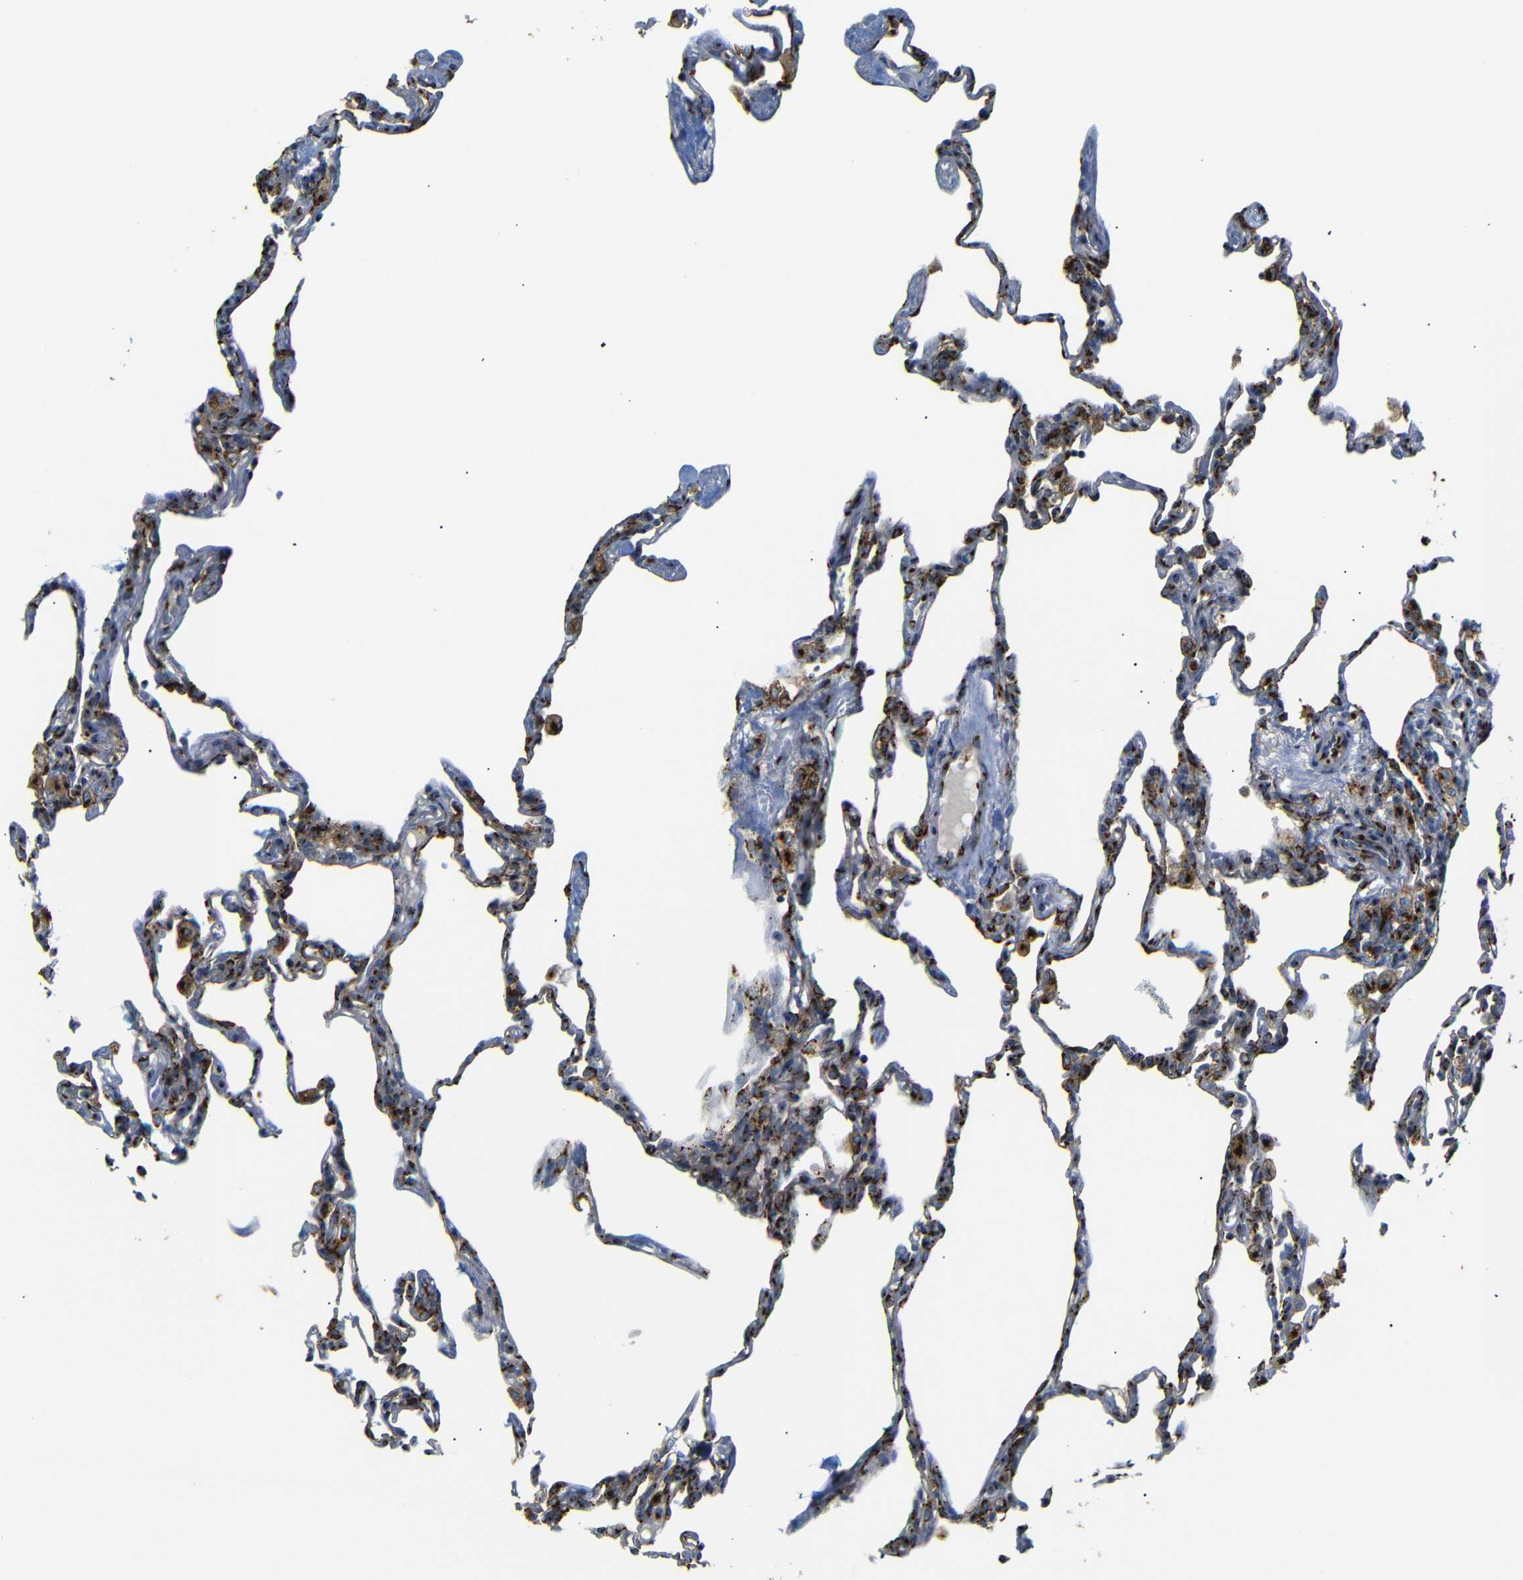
{"staining": {"intensity": "strong", "quantity": ">75%", "location": "cytoplasmic/membranous"}, "tissue": "lung", "cell_type": "Alveolar cells", "image_type": "normal", "snomed": [{"axis": "morphology", "description": "Normal tissue, NOS"}, {"axis": "topography", "description": "Lung"}], "caption": "DAB (3,3'-diaminobenzidine) immunohistochemical staining of normal human lung reveals strong cytoplasmic/membranous protein expression in about >75% of alveolar cells.", "gene": "TGOLN2", "patient": {"sex": "male", "age": 59}}